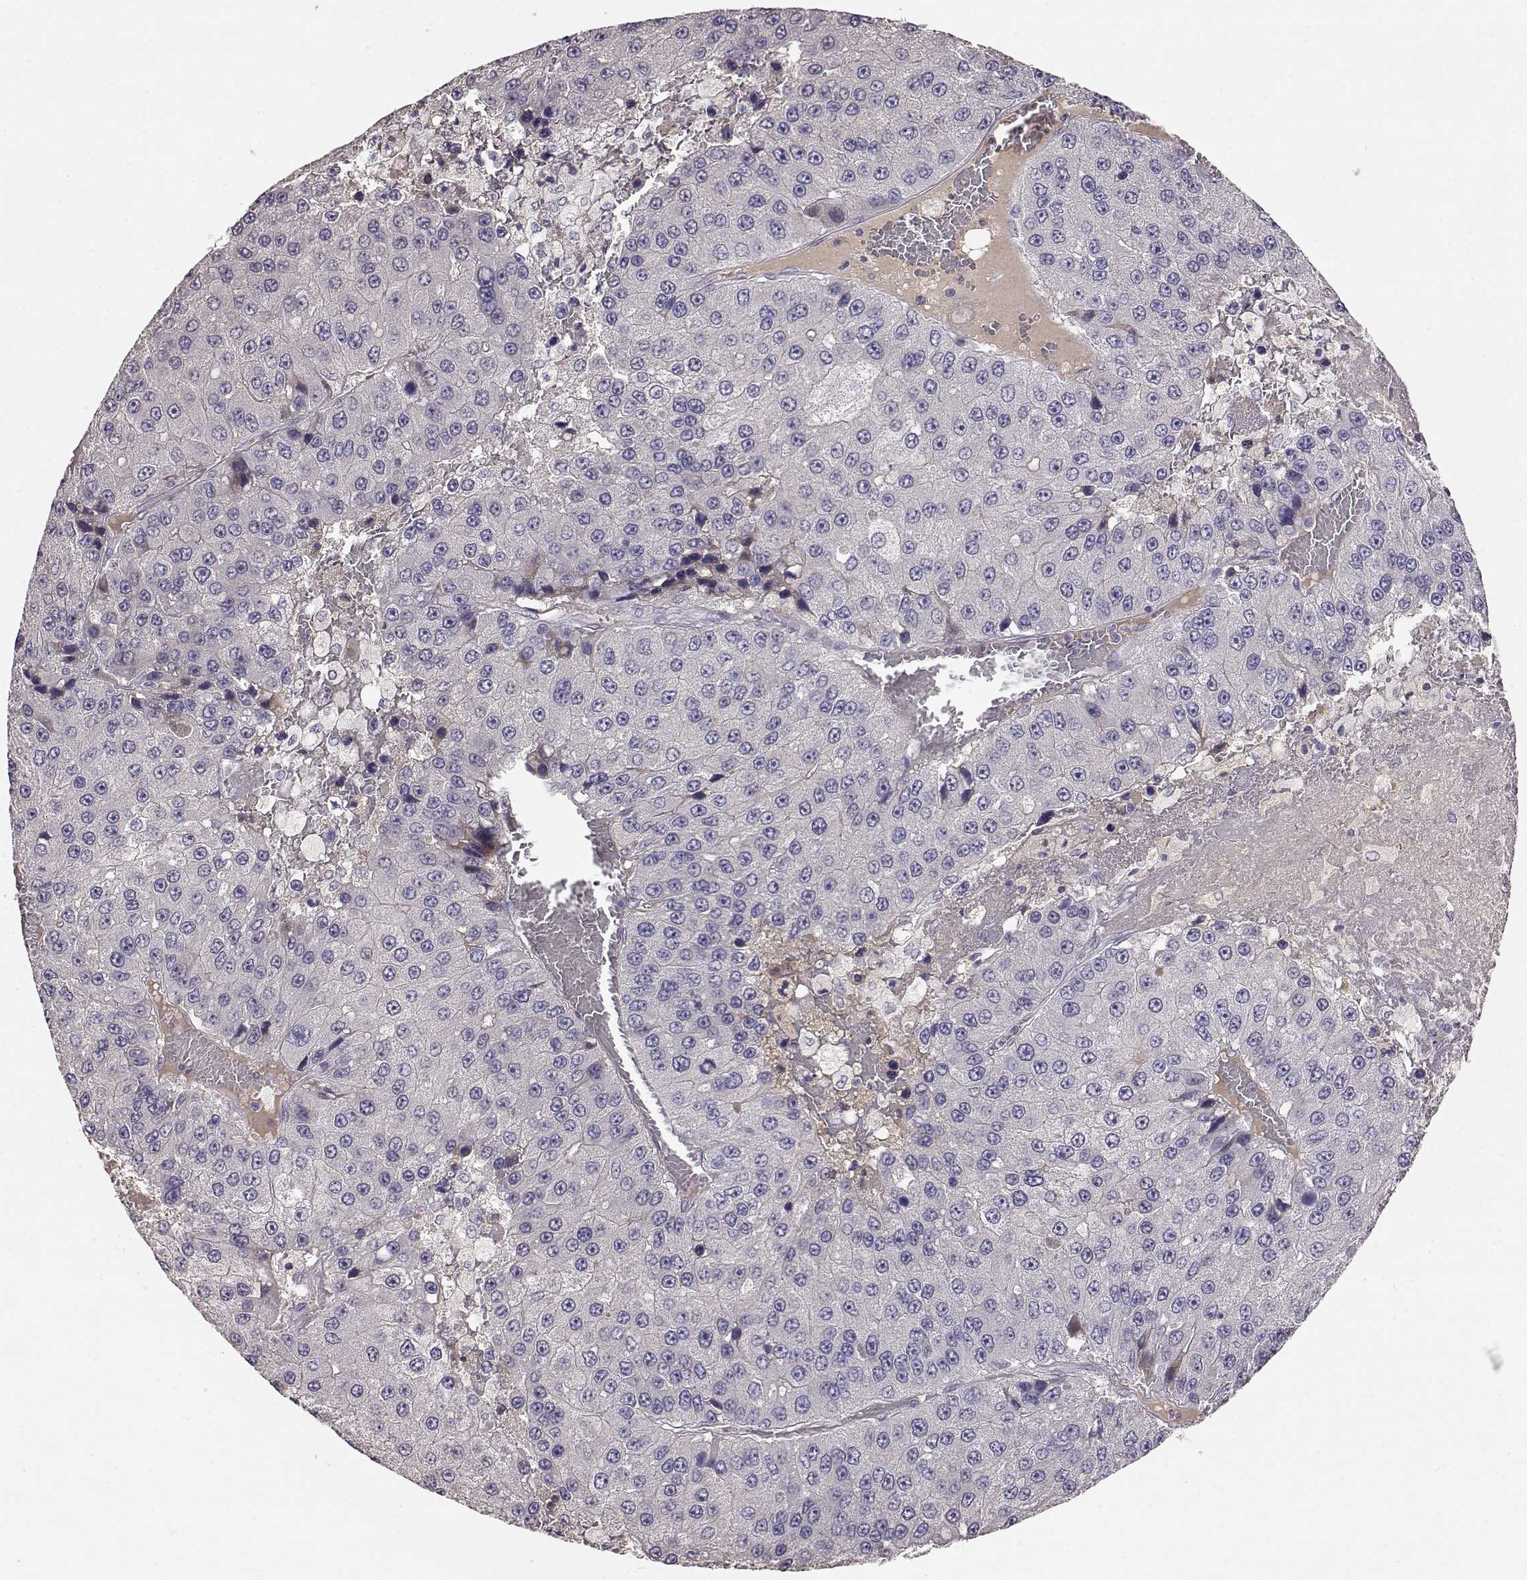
{"staining": {"intensity": "negative", "quantity": "none", "location": "none"}, "tissue": "liver cancer", "cell_type": "Tumor cells", "image_type": "cancer", "snomed": [{"axis": "morphology", "description": "Carcinoma, Hepatocellular, NOS"}, {"axis": "topography", "description": "Liver"}], "caption": "The immunohistochemistry (IHC) micrograph has no significant staining in tumor cells of liver cancer (hepatocellular carcinoma) tissue.", "gene": "TACR1", "patient": {"sex": "female", "age": 73}}